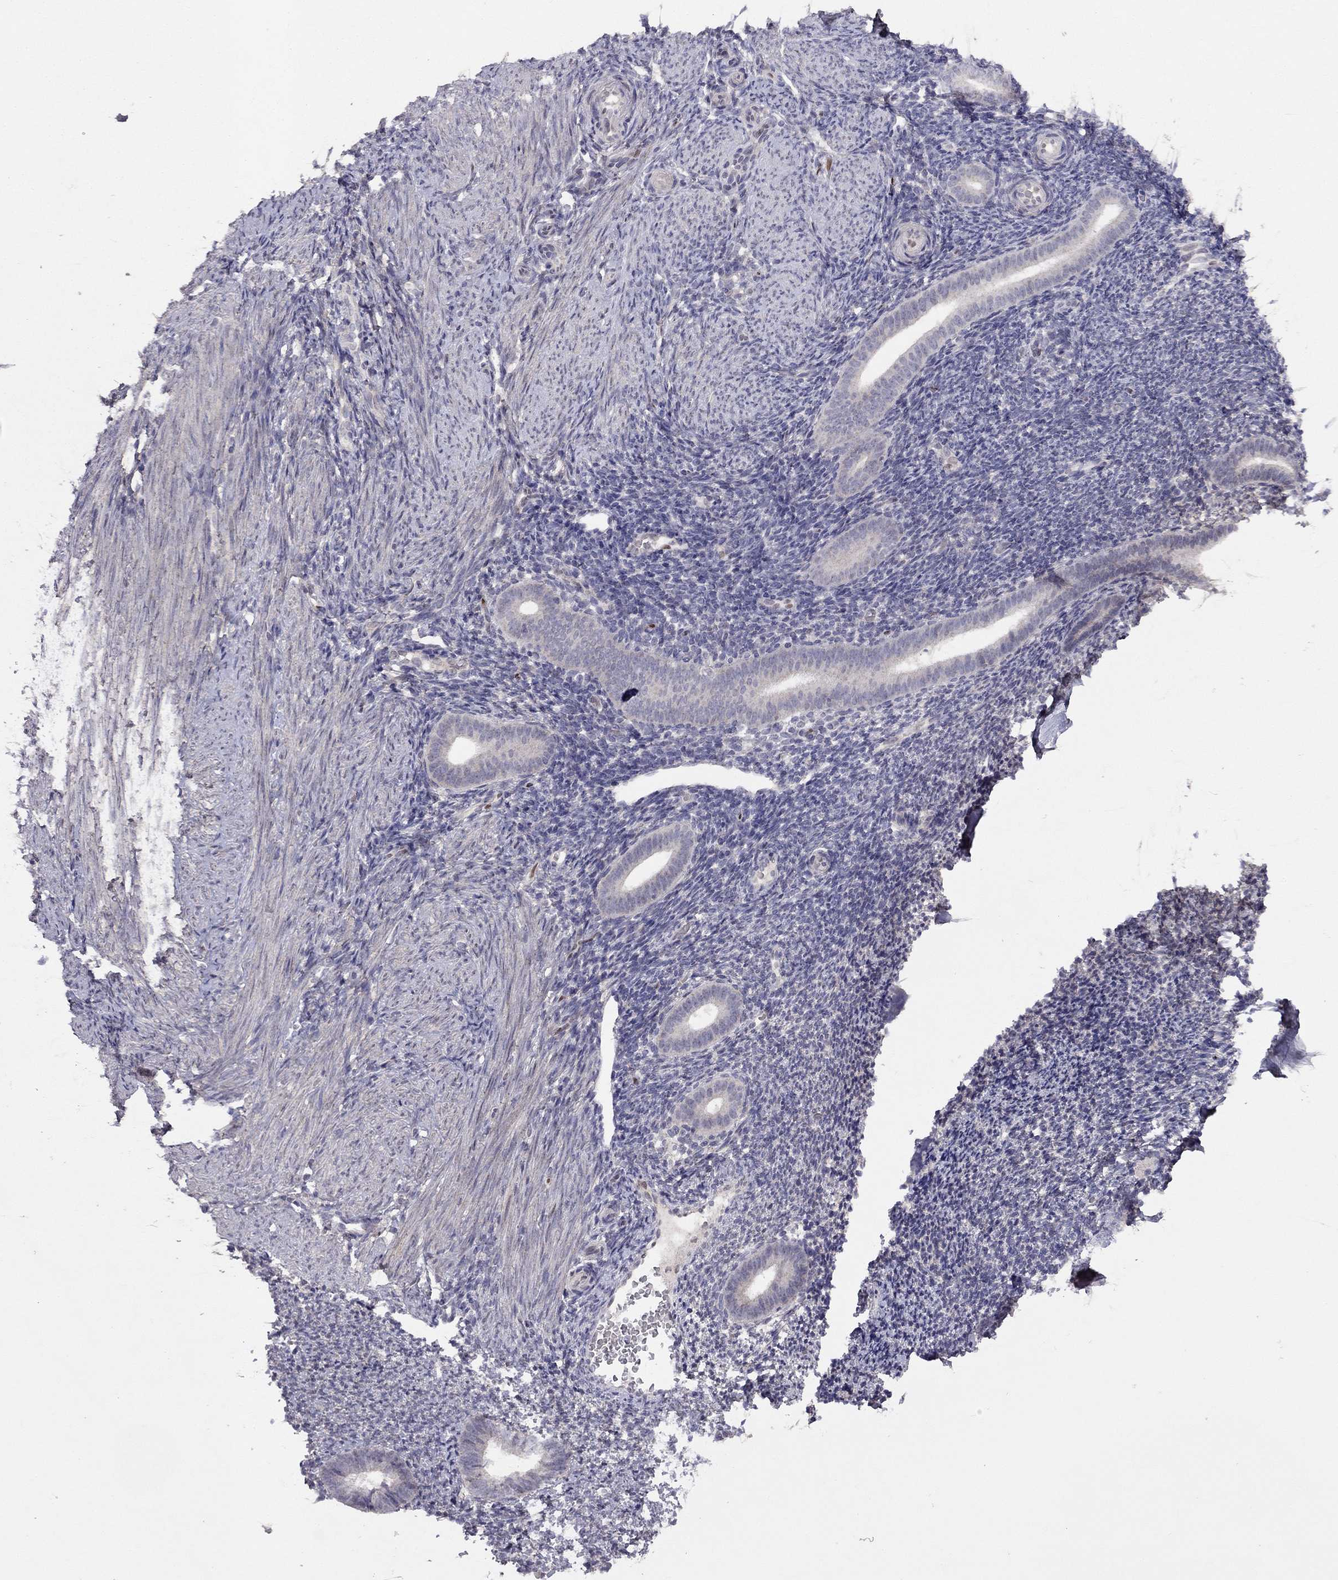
{"staining": {"intensity": "negative", "quantity": "none", "location": "none"}, "tissue": "endometrium", "cell_type": "Cells in endometrial stroma", "image_type": "normal", "snomed": [{"axis": "morphology", "description": "Normal tissue, NOS"}, {"axis": "topography", "description": "Endometrium"}], "caption": "DAB (3,3'-diaminobenzidine) immunohistochemical staining of normal endometrium demonstrates no significant positivity in cells in endometrial stroma.", "gene": "ESR2", "patient": {"sex": "female", "age": 39}}